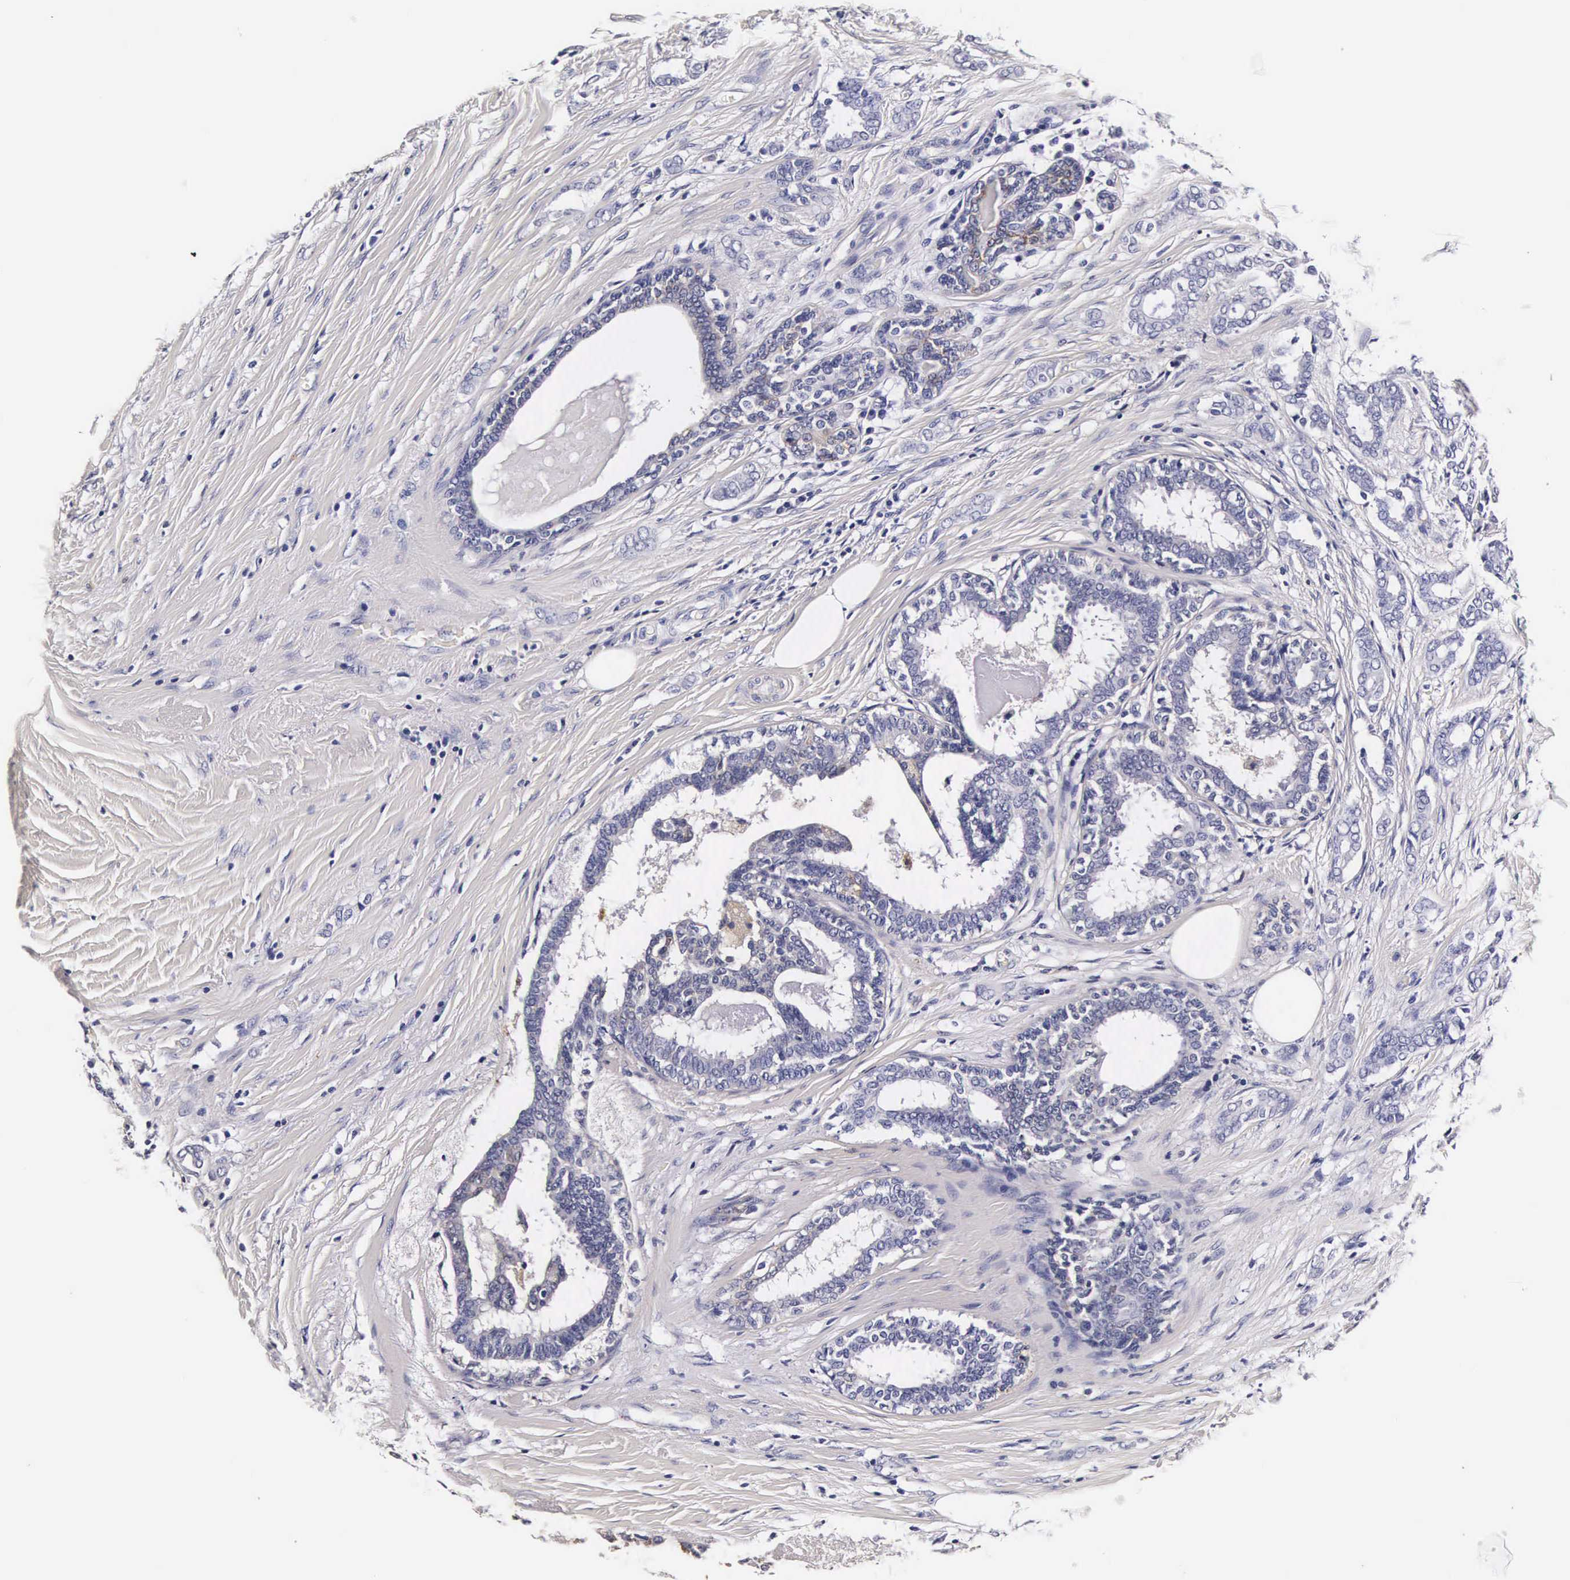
{"staining": {"intensity": "negative", "quantity": "none", "location": "none"}, "tissue": "breast cancer", "cell_type": "Tumor cells", "image_type": "cancer", "snomed": [{"axis": "morphology", "description": "Duct carcinoma"}, {"axis": "topography", "description": "Breast"}], "caption": "IHC photomicrograph of human intraductal carcinoma (breast) stained for a protein (brown), which shows no staining in tumor cells.", "gene": "CTSB", "patient": {"sex": "female", "age": 50}}